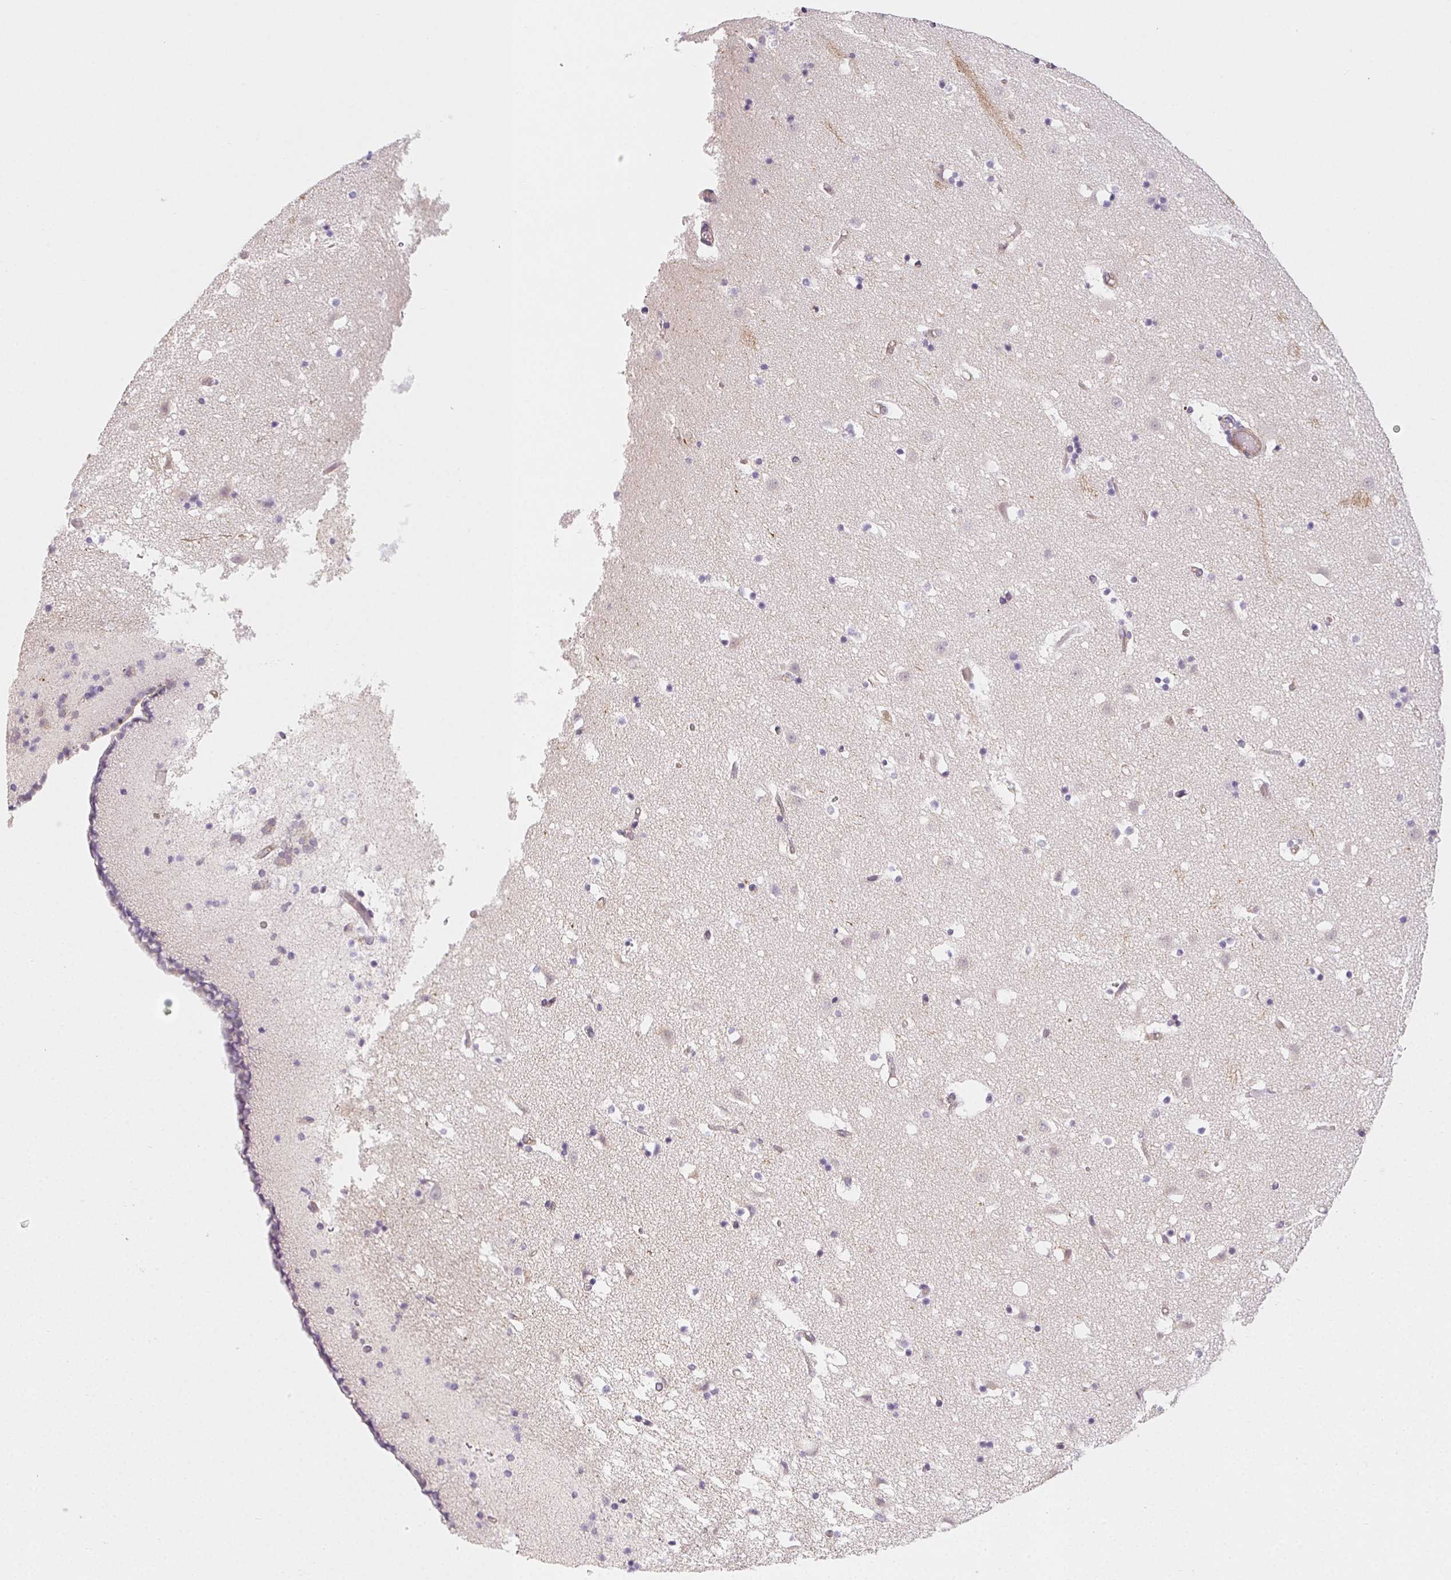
{"staining": {"intensity": "negative", "quantity": "none", "location": "none"}, "tissue": "caudate", "cell_type": "Glial cells", "image_type": "normal", "snomed": [{"axis": "morphology", "description": "Normal tissue, NOS"}, {"axis": "topography", "description": "Lateral ventricle wall"}], "caption": "Immunohistochemistry image of benign caudate: human caudate stained with DAB displays no significant protein positivity in glial cells. (DAB (3,3'-diaminobenzidine) immunohistochemistry (IHC) with hematoxylin counter stain).", "gene": "CSN1S1", "patient": {"sex": "female", "age": 42}}